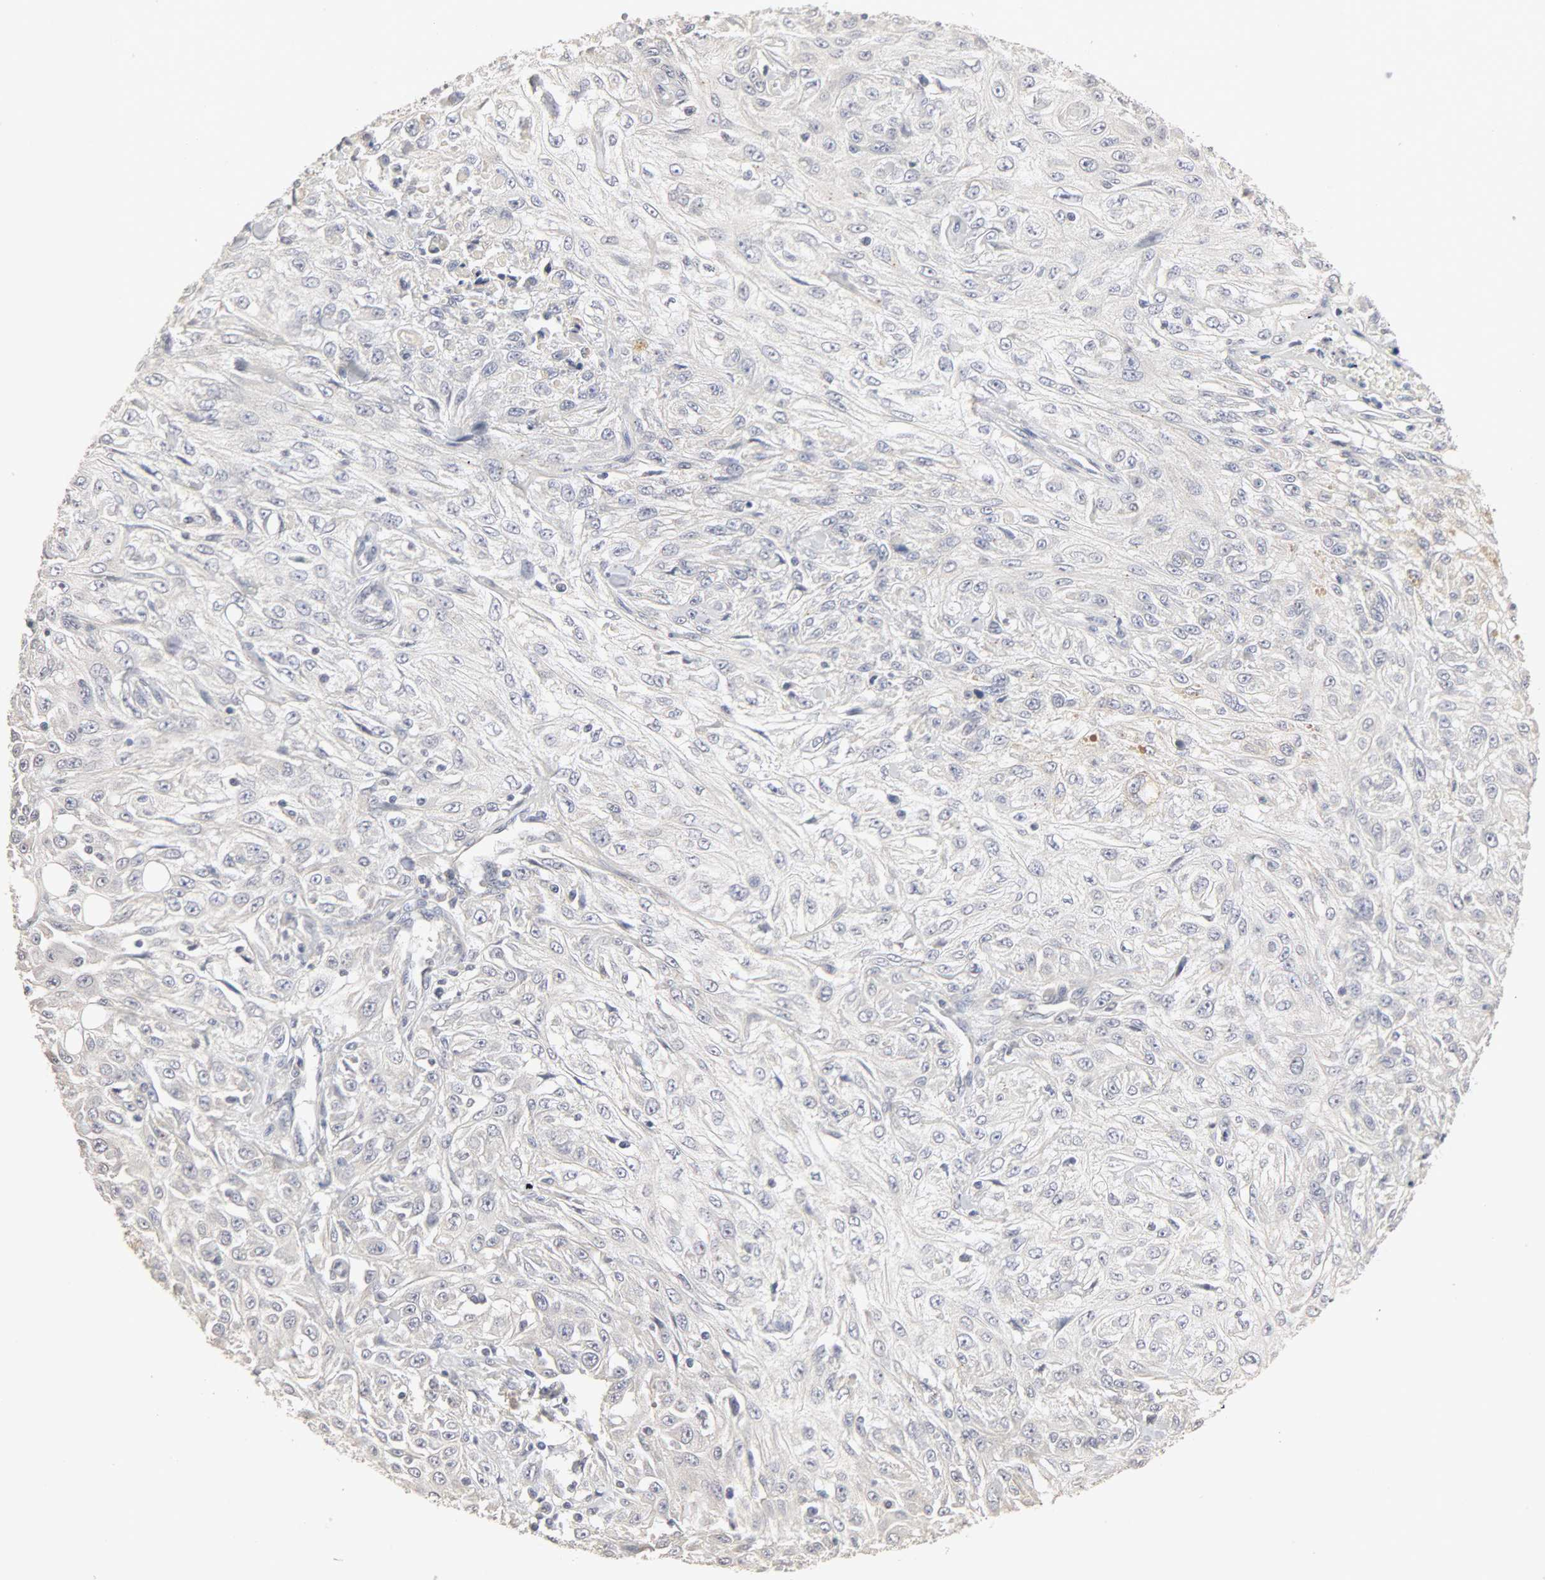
{"staining": {"intensity": "negative", "quantity": "none", "location": "none"}, "tissue": "skin cancer", "cell_type": "Tumor cells", "image_type": "cancer", "snomed": [{"axis": "morphology", "description": "Squamous cell carcinoma, NOS"}, {"axis": "topography", "description": "Skin"}], "caption": "The histopathology image shows no staining of tumor cells in skin squamous cell carcinoma.", "gene": "SLC10A2", "patient": {"sex": "male", "age": 75}}